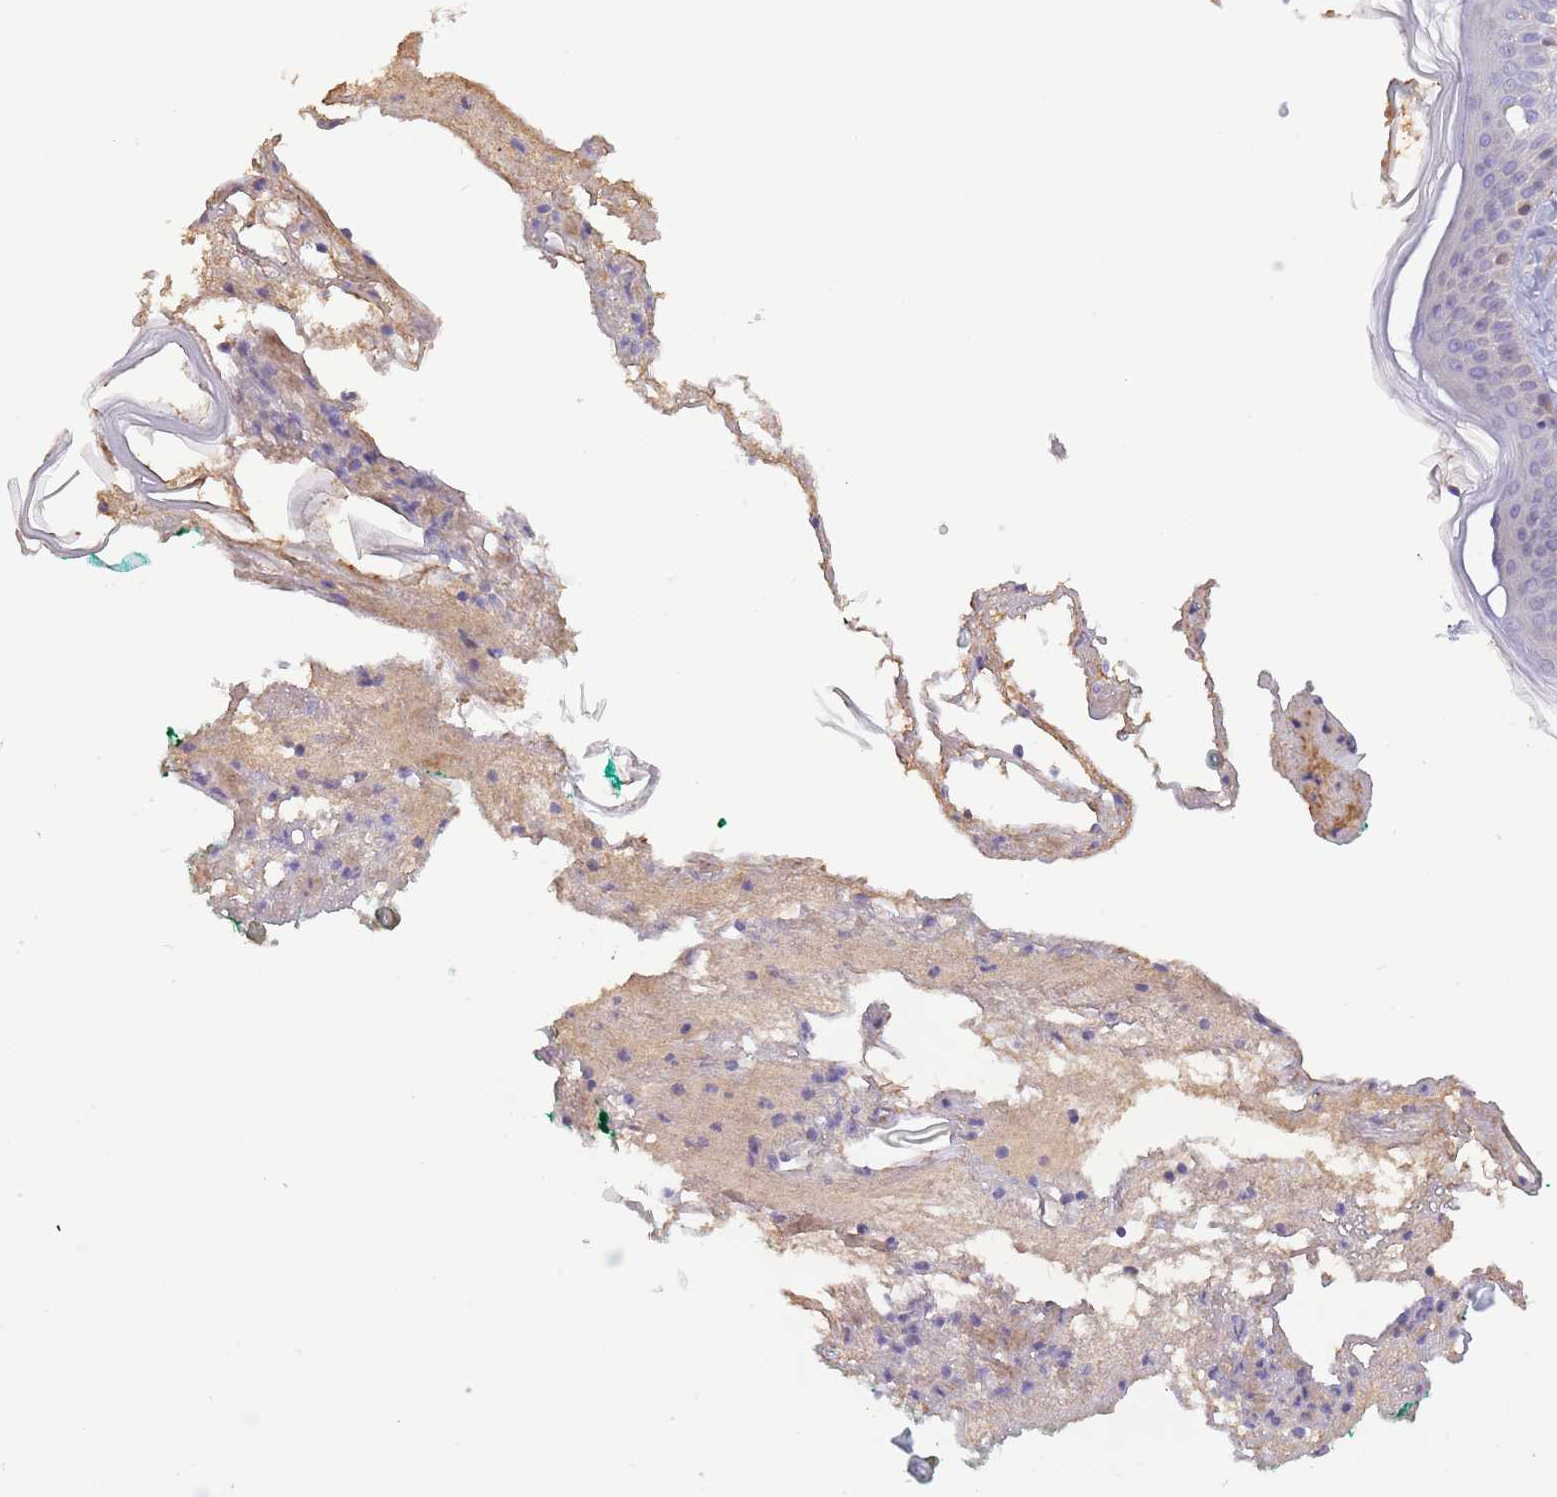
{"staining": {"intensity": "negative", "quantity": "none", "location": "none"}, "tissue": "skin", "cell_type": "Fibroblasts", "image_type": "normal", "snomed": [{"axis": "morphology", "description": "Normal tissue, NOS"}, {"axis": "morphology", "description": "Malignant melanoma, NOS"}, {"axis": "topography", "description": "Skin"}], "caption": "Immunohistochemistry (IHC) micrograph of unremarkable skin: skin stained with DAB reveals no significant protein positivity in fibroblasts. (DAB (3,3'-diaminobenzidine) immunohistochemistry, high magnification).", "gene": "SLC25A42", "patient": {"sex": "male", "age": 80}}